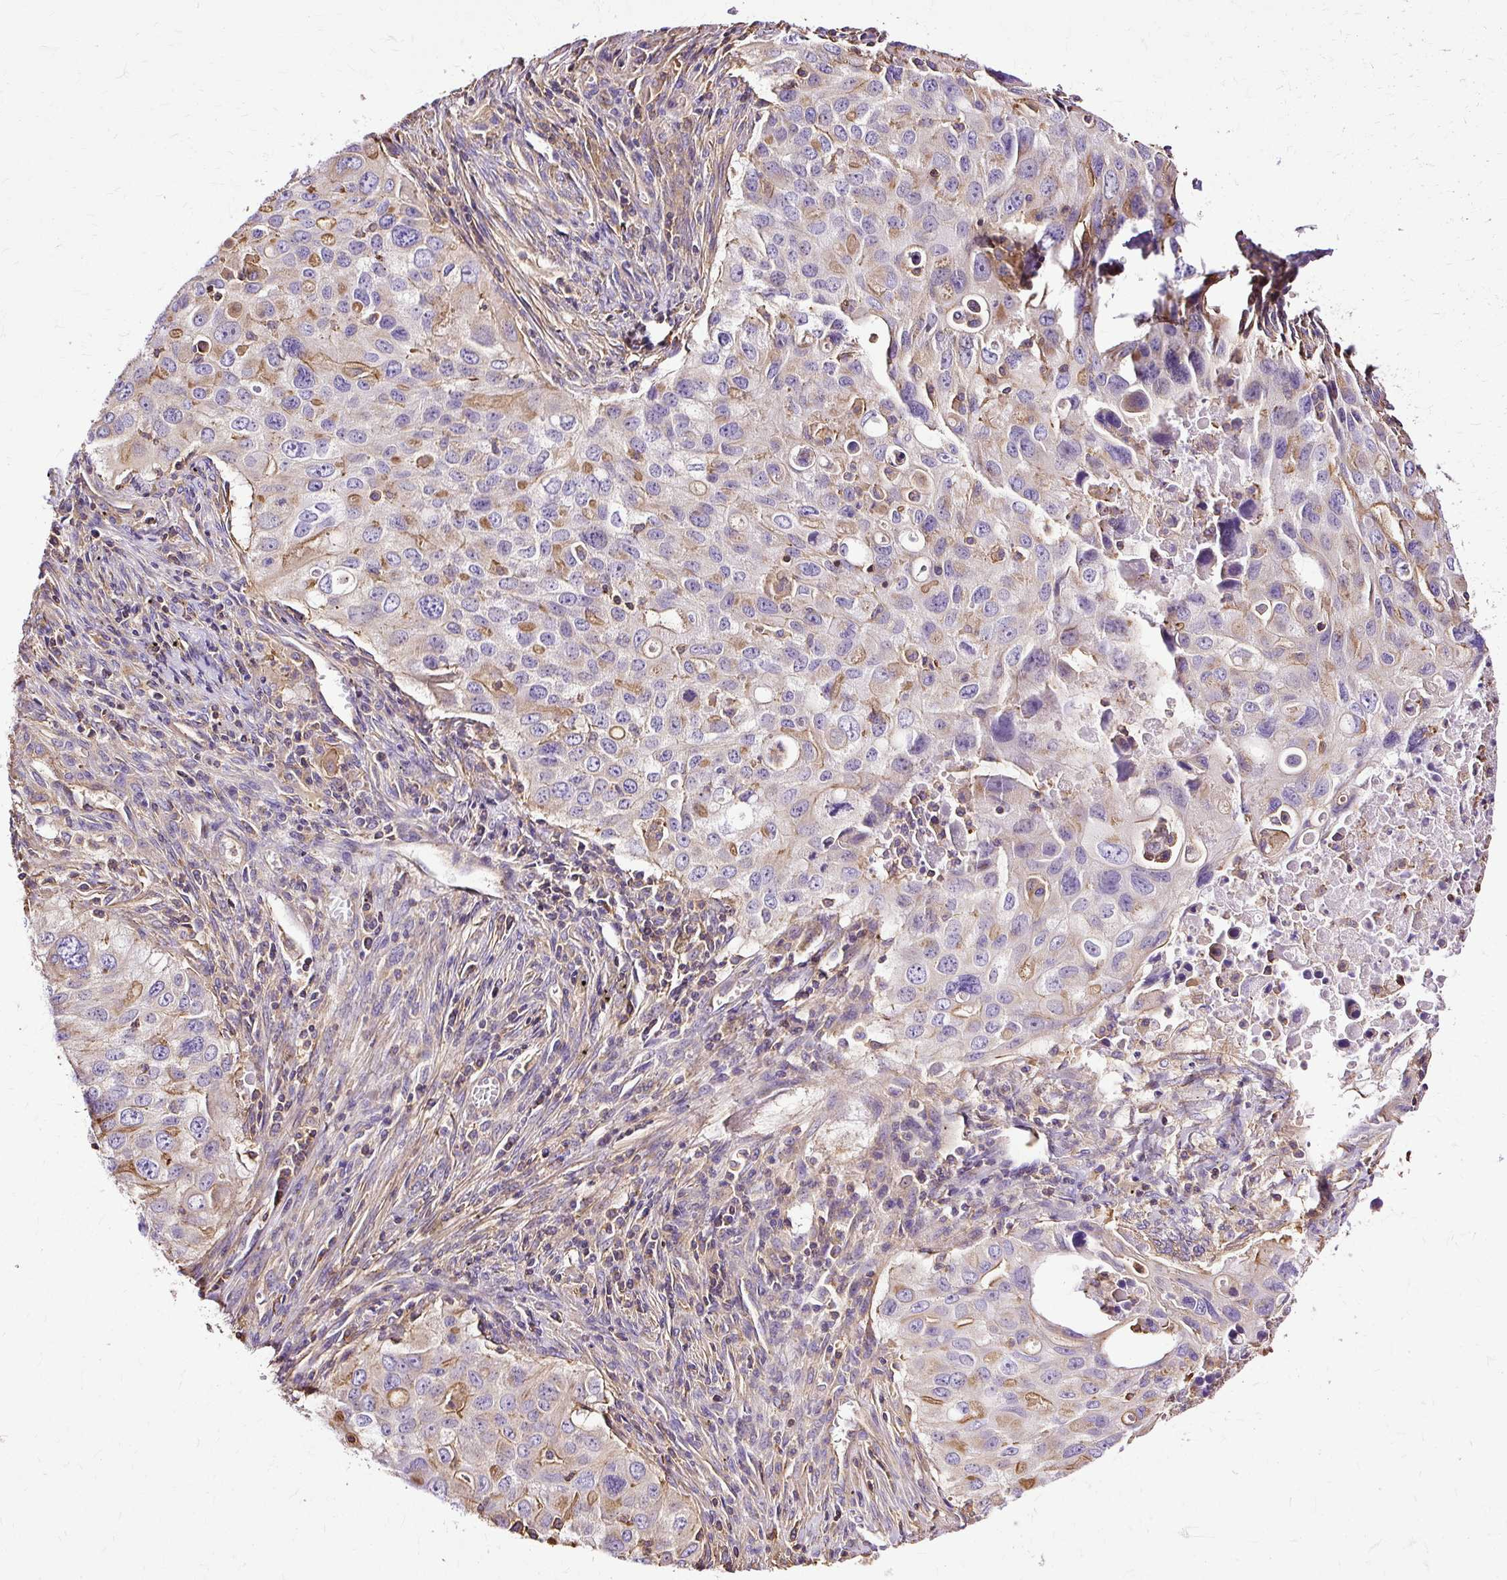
{"staining": {"intensity": "weak", "quantity": "<25%", "location": "cytoplasmic/membranous"}, "tissue": "lung cancer", "cell_type": "Tumor cells", "image_type": "cancer", "snomed": [{"axis": "morphology", "description": "Adenocarcinoma, NOS"}, {"axis": "morphology", "description": "Adenocarcinoma, metastatic, NOS"}, {"axis": "topography", "description": "Lymph node"}, {"axis": "topography", "description": "Lung"}], "caption": "Micrograph shows no protein positivity in tumor cells of lung cancer tissue.", "gene": "KLHL11", "patient": {"sex": "female", "age": 42}}